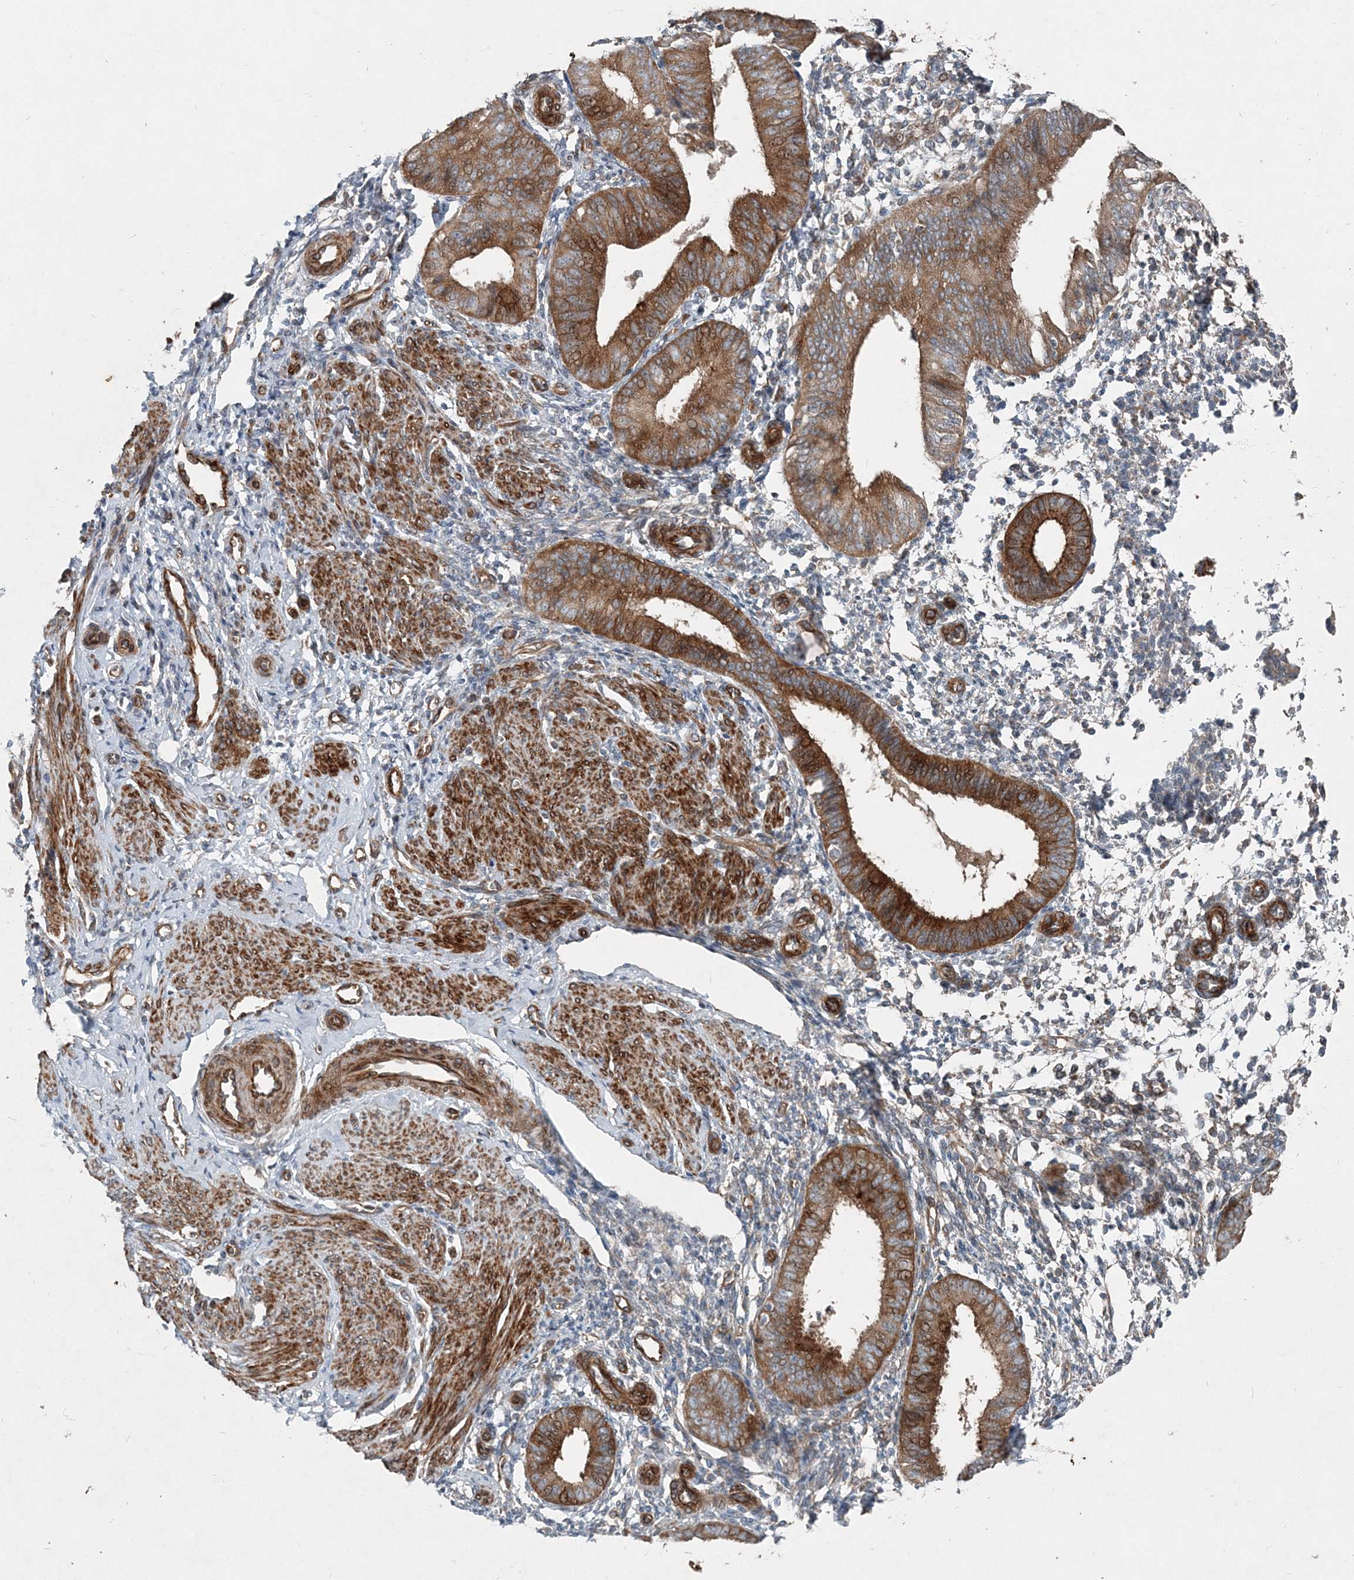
{"staining": {"intensity": "weak", "quantity": ">75%", "location": "cytoplasmic/membranous"}, "tissue": "endometrium", "cell_type": "Cells in endometrial stroma", "image_type": "normal", "snomed": [{"axis": "morphology", "description": "Normal tissue, NOS"}, {"axis": "topography", "description": "Uterus"}, {"axis": "topography", "description": "Endometrium"}], "caption": "DAB (3,3'-diaminobenzidine) immunohistochemical staining of benign endometrium displays weak cytoplasmic/membranous protein expression in approximately >75% of cells in endometrial stroma. Using DAB (3,3'-diaminobenzidine) (brown) and hematoxylin (blue) stains, captured at high magnification using brightfield microscopy.", "gene": "INTU", "patient": {"sex": "female", "age": 48}}